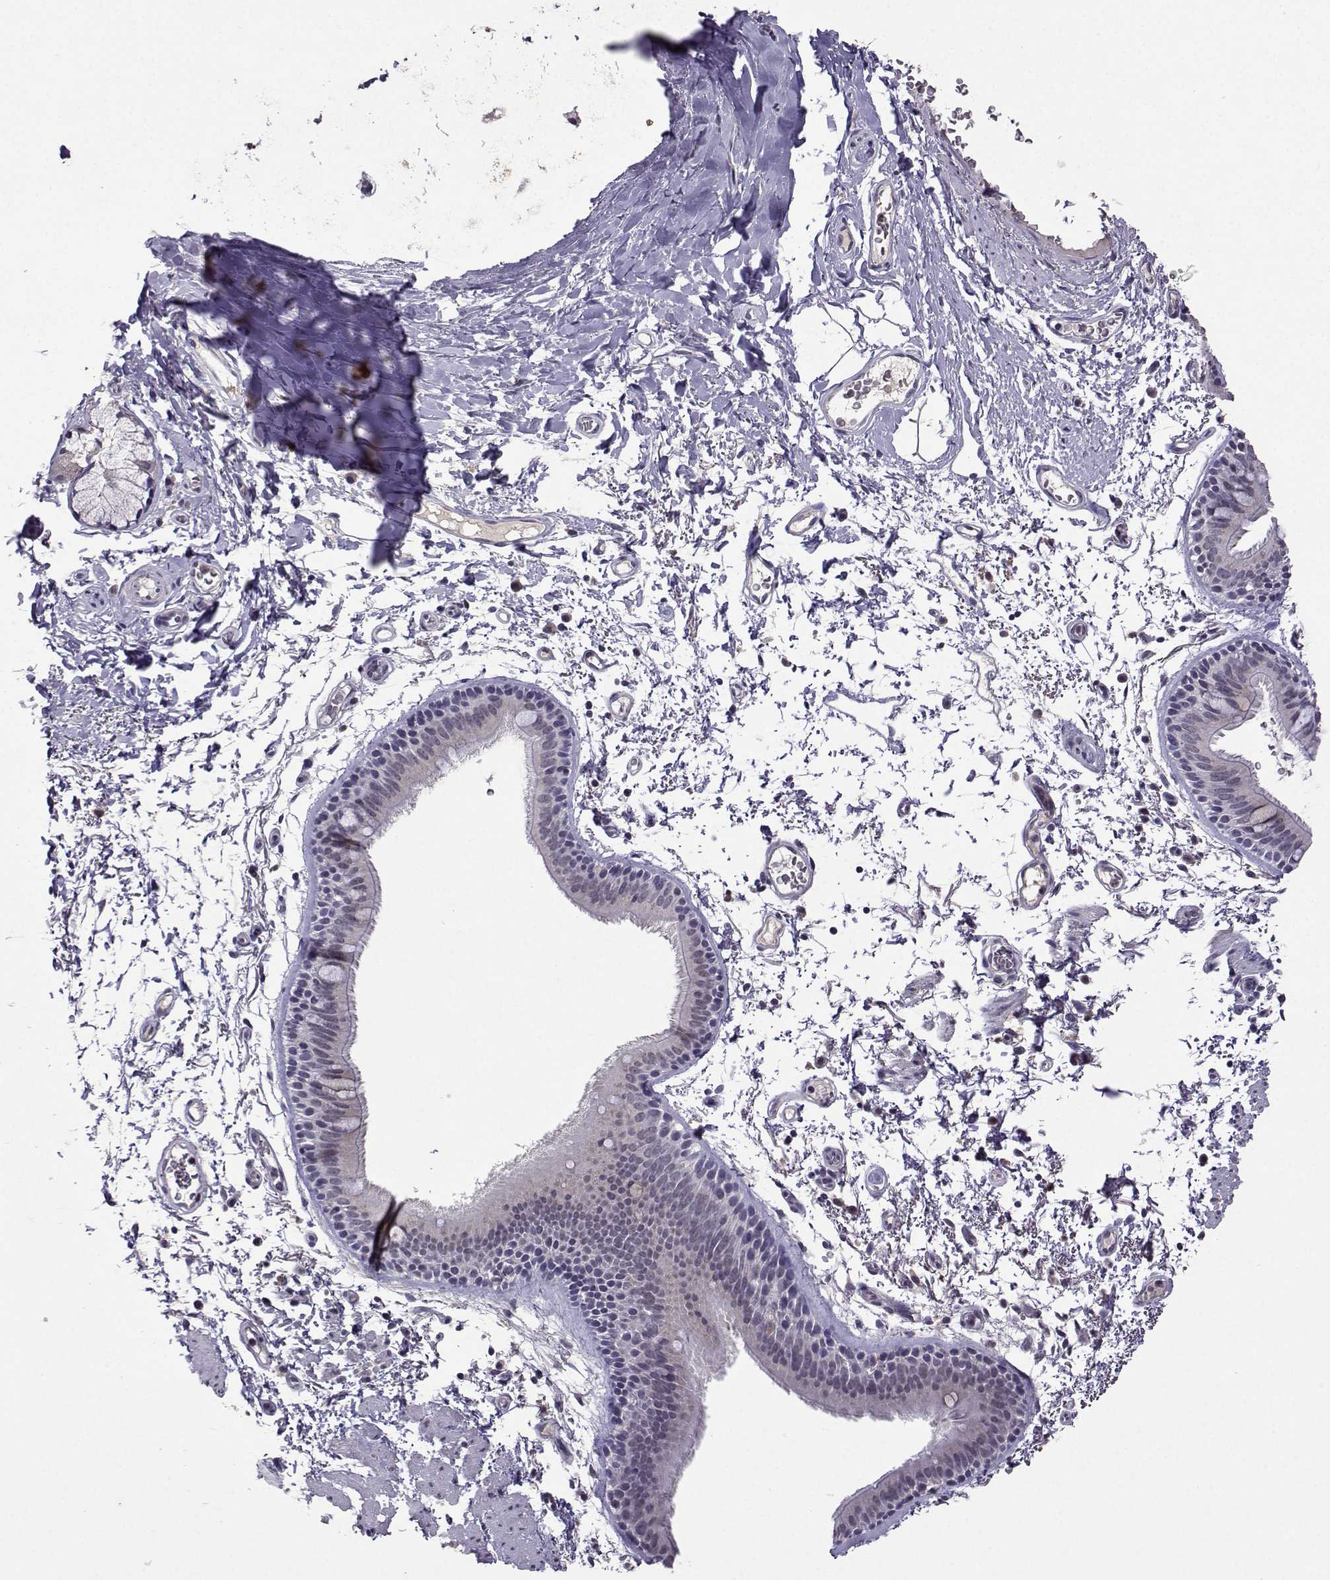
{"staining": {"intensity": "negative", "quantity": "none", "location": "none"}, "tissue": "bronchus", "cell_type": "Respiratory epithelial cells", "image_type": "normal", "snomed": [{"axis": "morphology", "description": "Normal tissue, NOS"}, {"axis": "topography", "description": "Lymph node"}, {"axis": "topography", "description": "Bronchus"}], "caption": "An immunohistochemistry image of benign bronchus is shown. There is no staining in respiratory epithelial cells of bronchus.", "gene": "CCL28", "patient": {"sex": "female", "age": 70}}